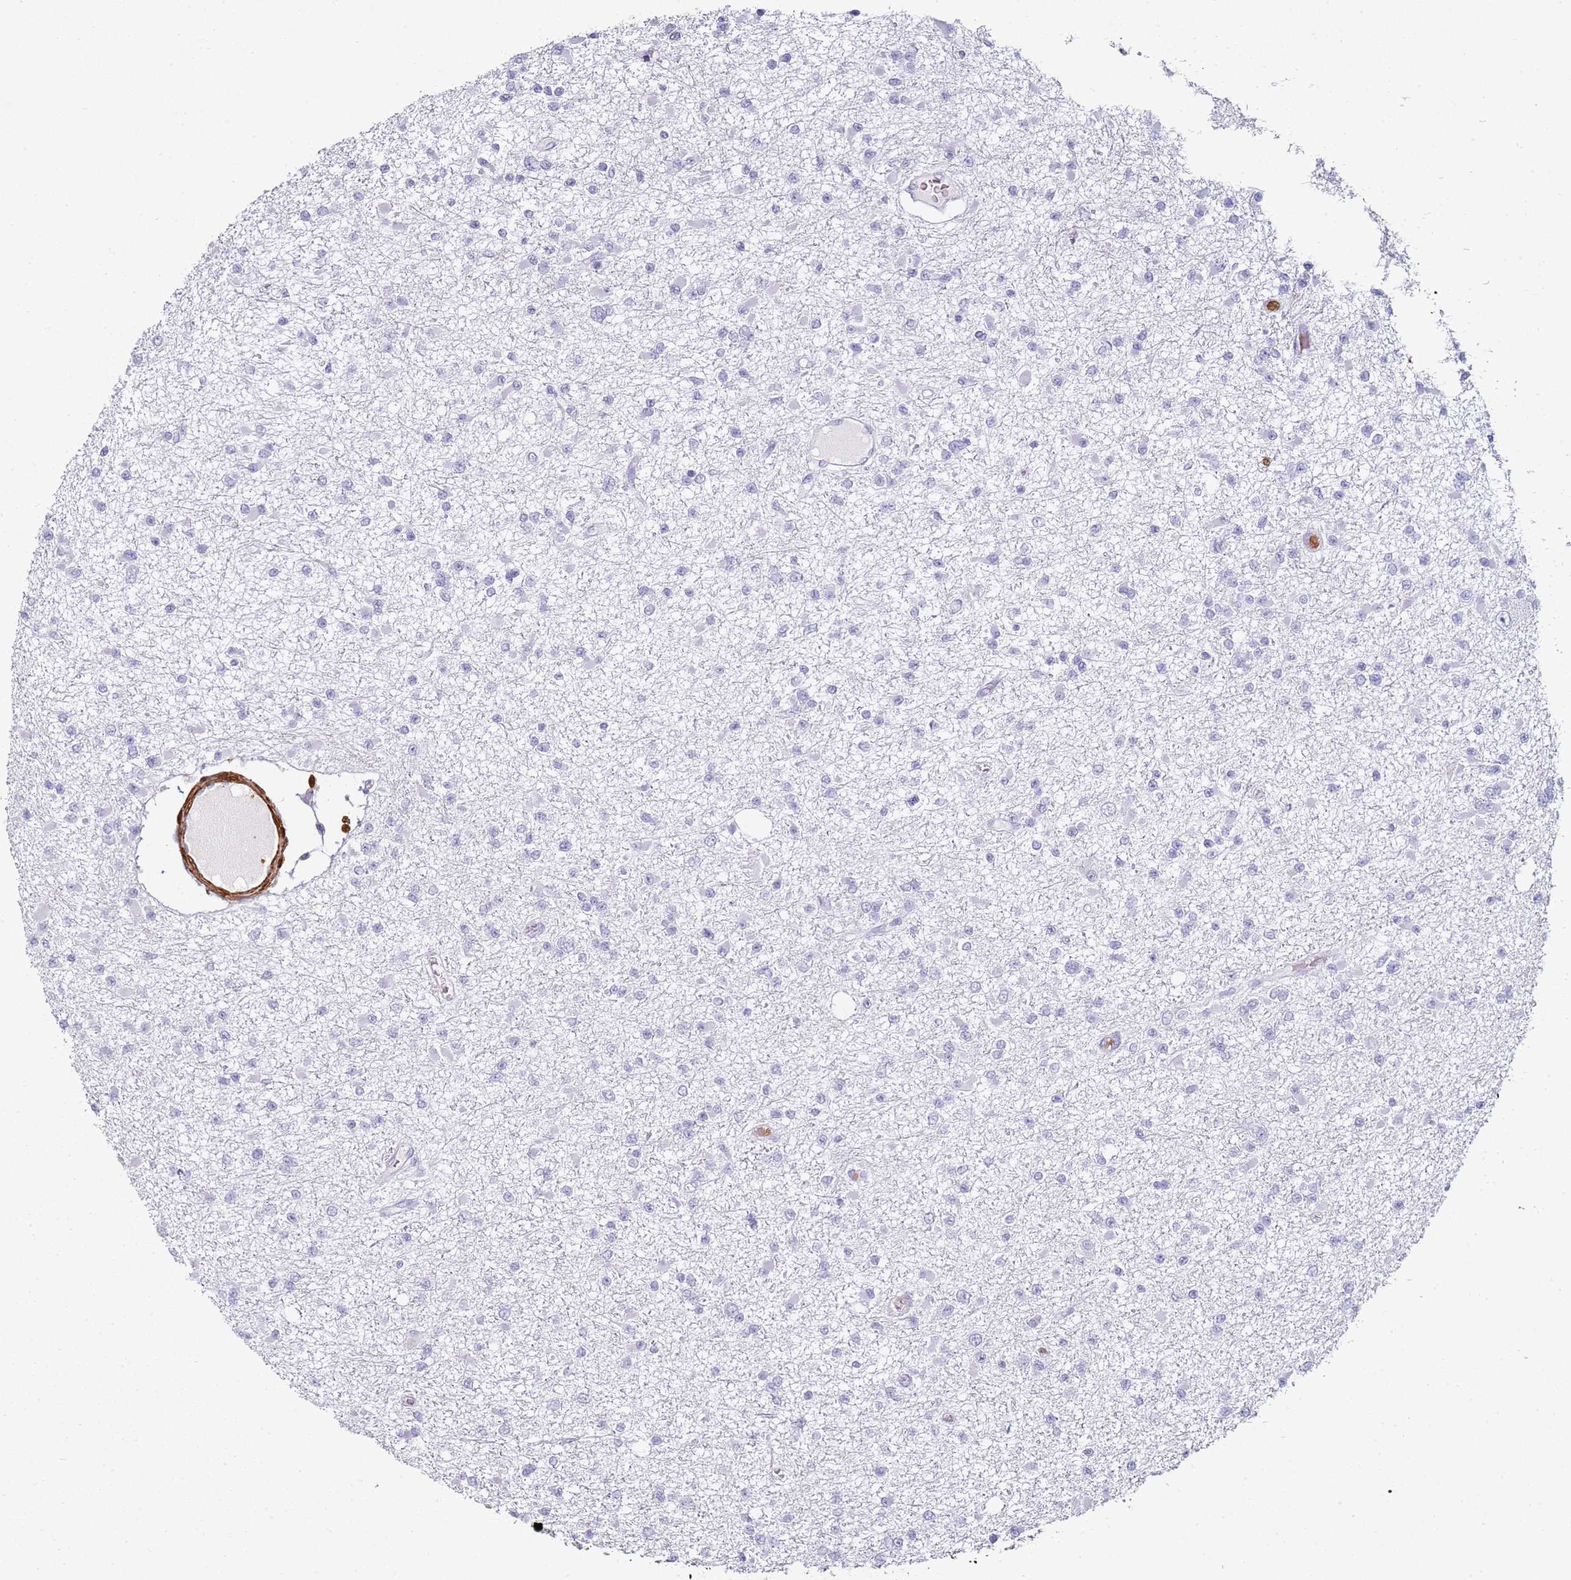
{"staining": {"intensity": "negative", "quantity": "none", "location": "none"}, "tissue": "glioma", "cell_type": "Tumor cells", "image_type": "cancer", "snomed": [{"axis": "morphology", "description": "Glioma, malignant, Low grade"}, {"axis": "topography", "description": "Brain"}], "caption": "Immunohistochemistry of human low-grade glioma (malignant) reveals no positivity in tumor cells.", "gene": "S100A4", "patient": {"sex": "female", "age": 22}}